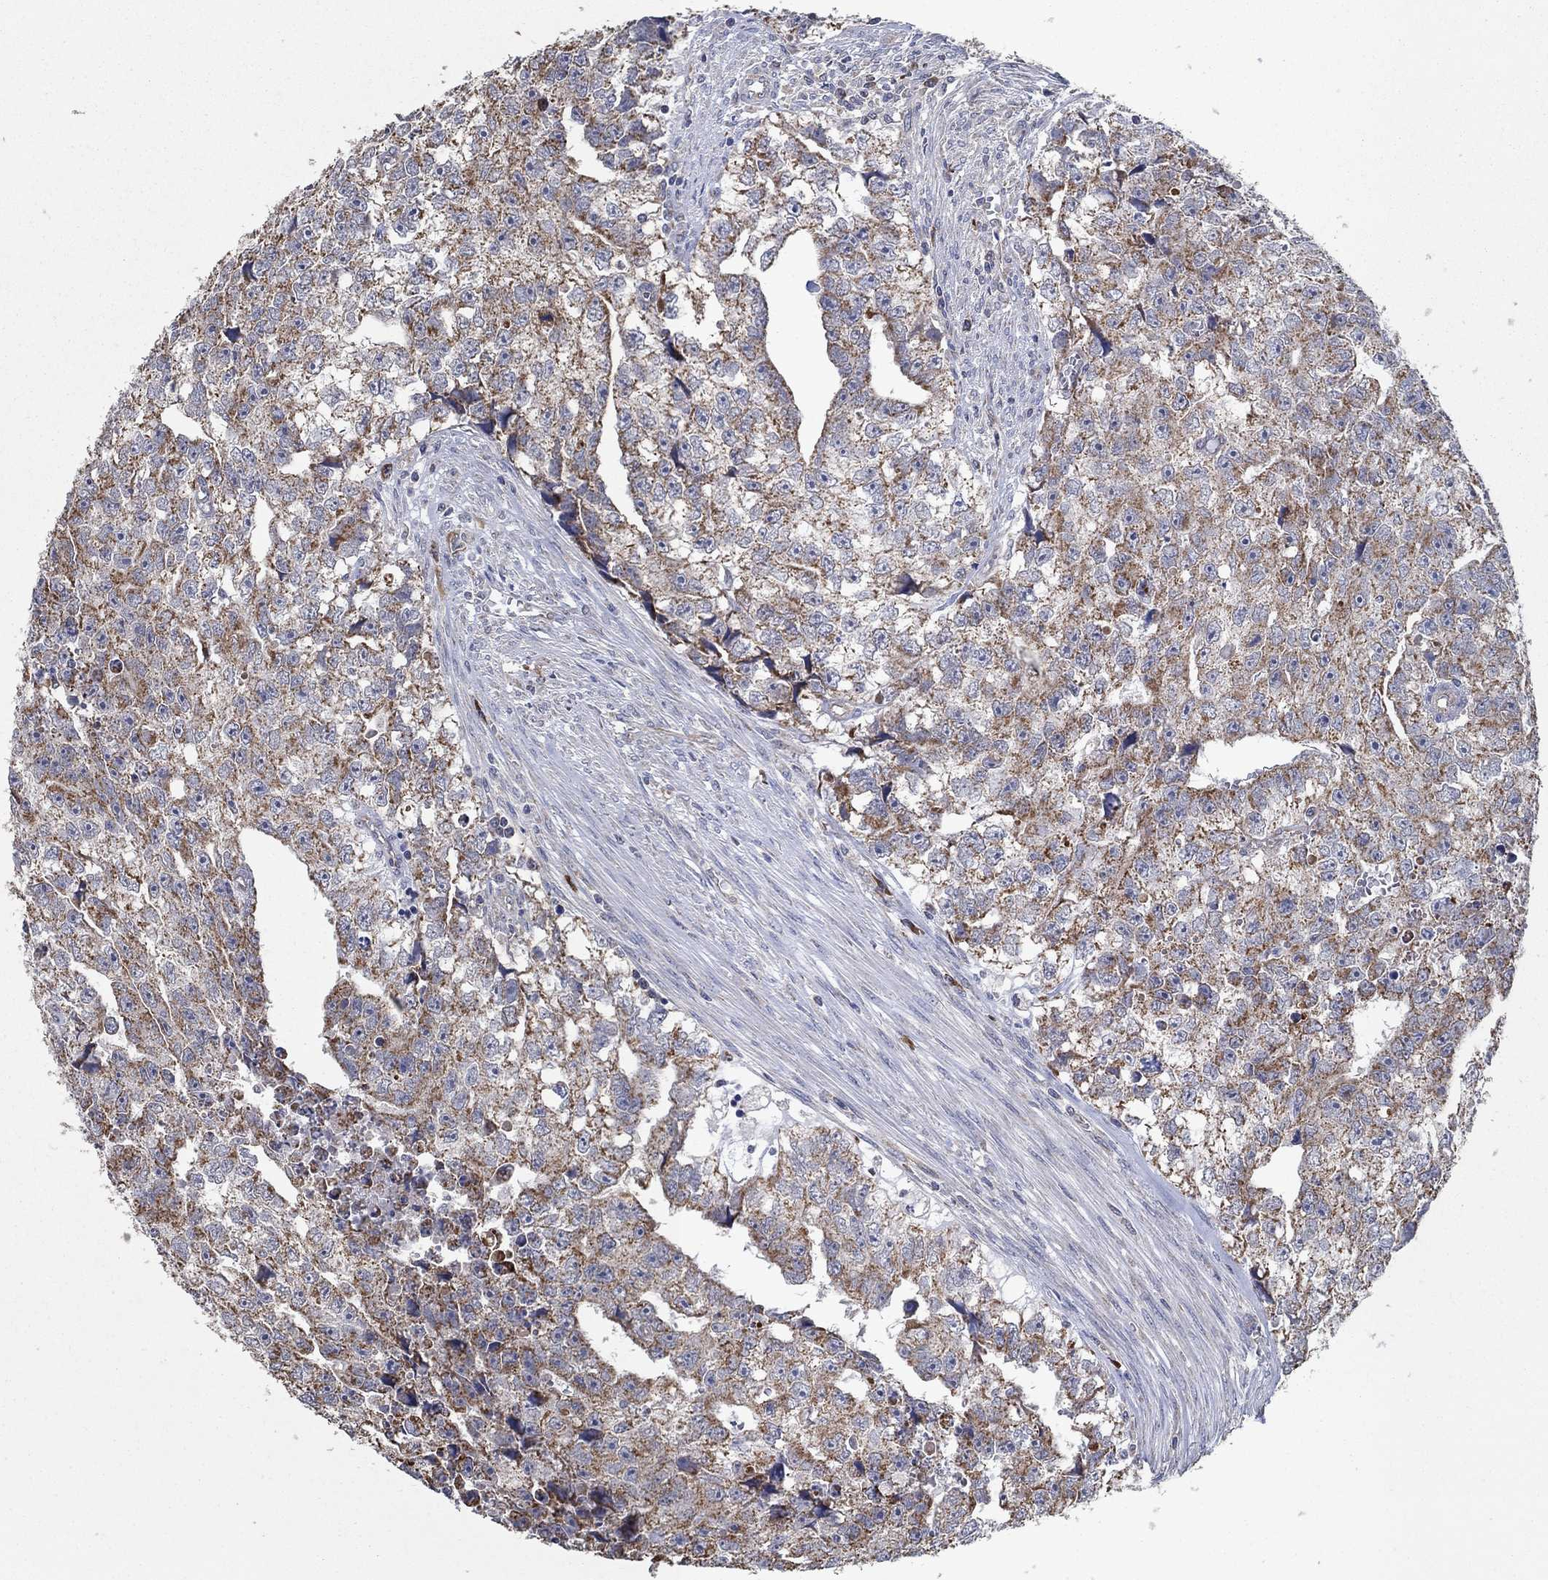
{"staining": {"intensity": "moderate", "quantity": ">75%", "location": "cytoplasmic/membranous"}, "tissue": "testis cancer", "cell_type": "Tumor cells", "image_type": "cancer", "snomed": [{"axis": "morphology", "description": "Carcinoma, Embryonal, NOS"}, {"axis": "morphology", "description": "Teratoma, malignant, NOS"}, {"axis": "topography", "description": "Testis"}], "caption": "About >75% of tumor cells in human testis malignant teratoma show moderate cytoplasmic/membranous protein staining as visualized by brown immunohistochemical staining.", "gene": "HID1", "patient": {"sex": "male", "age": 44}}